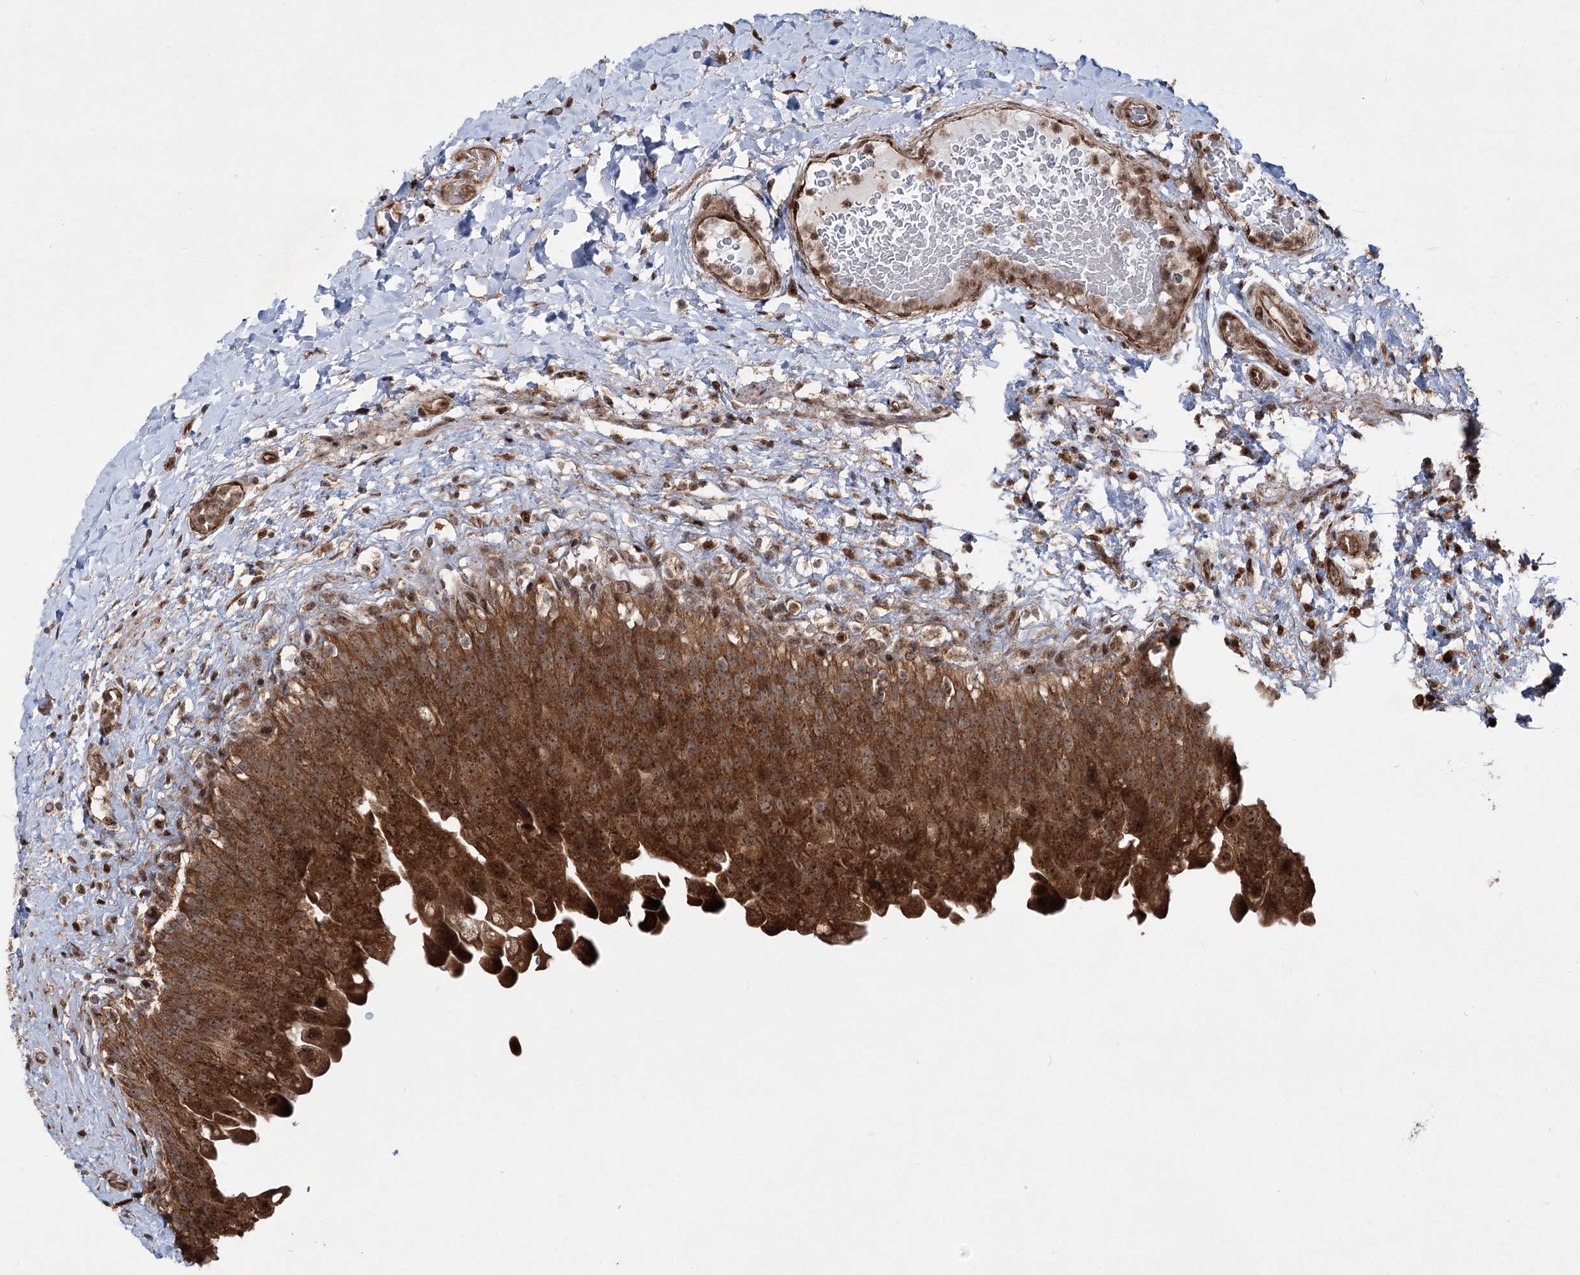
{"staining": {"intensity": "strong", "quantity": ">75%", "location": "cytoplasmic/membranous"}, "tissue": "urinary bladder", "cell_type": "Urothelial cells", "image_type": "normal", "snomed": [{"axis": "morphology", "description": "Normal tissue, NOS"}, {"axis": "topography", "description": "Urinary bladder"}], "caption": "Benign urinary bladder shows strong cytoplasmic/membranous staining in approximately >75% of urothelial cells.", "gene": "SERINC5", "patient": {"sex": "female", "age": 27}}